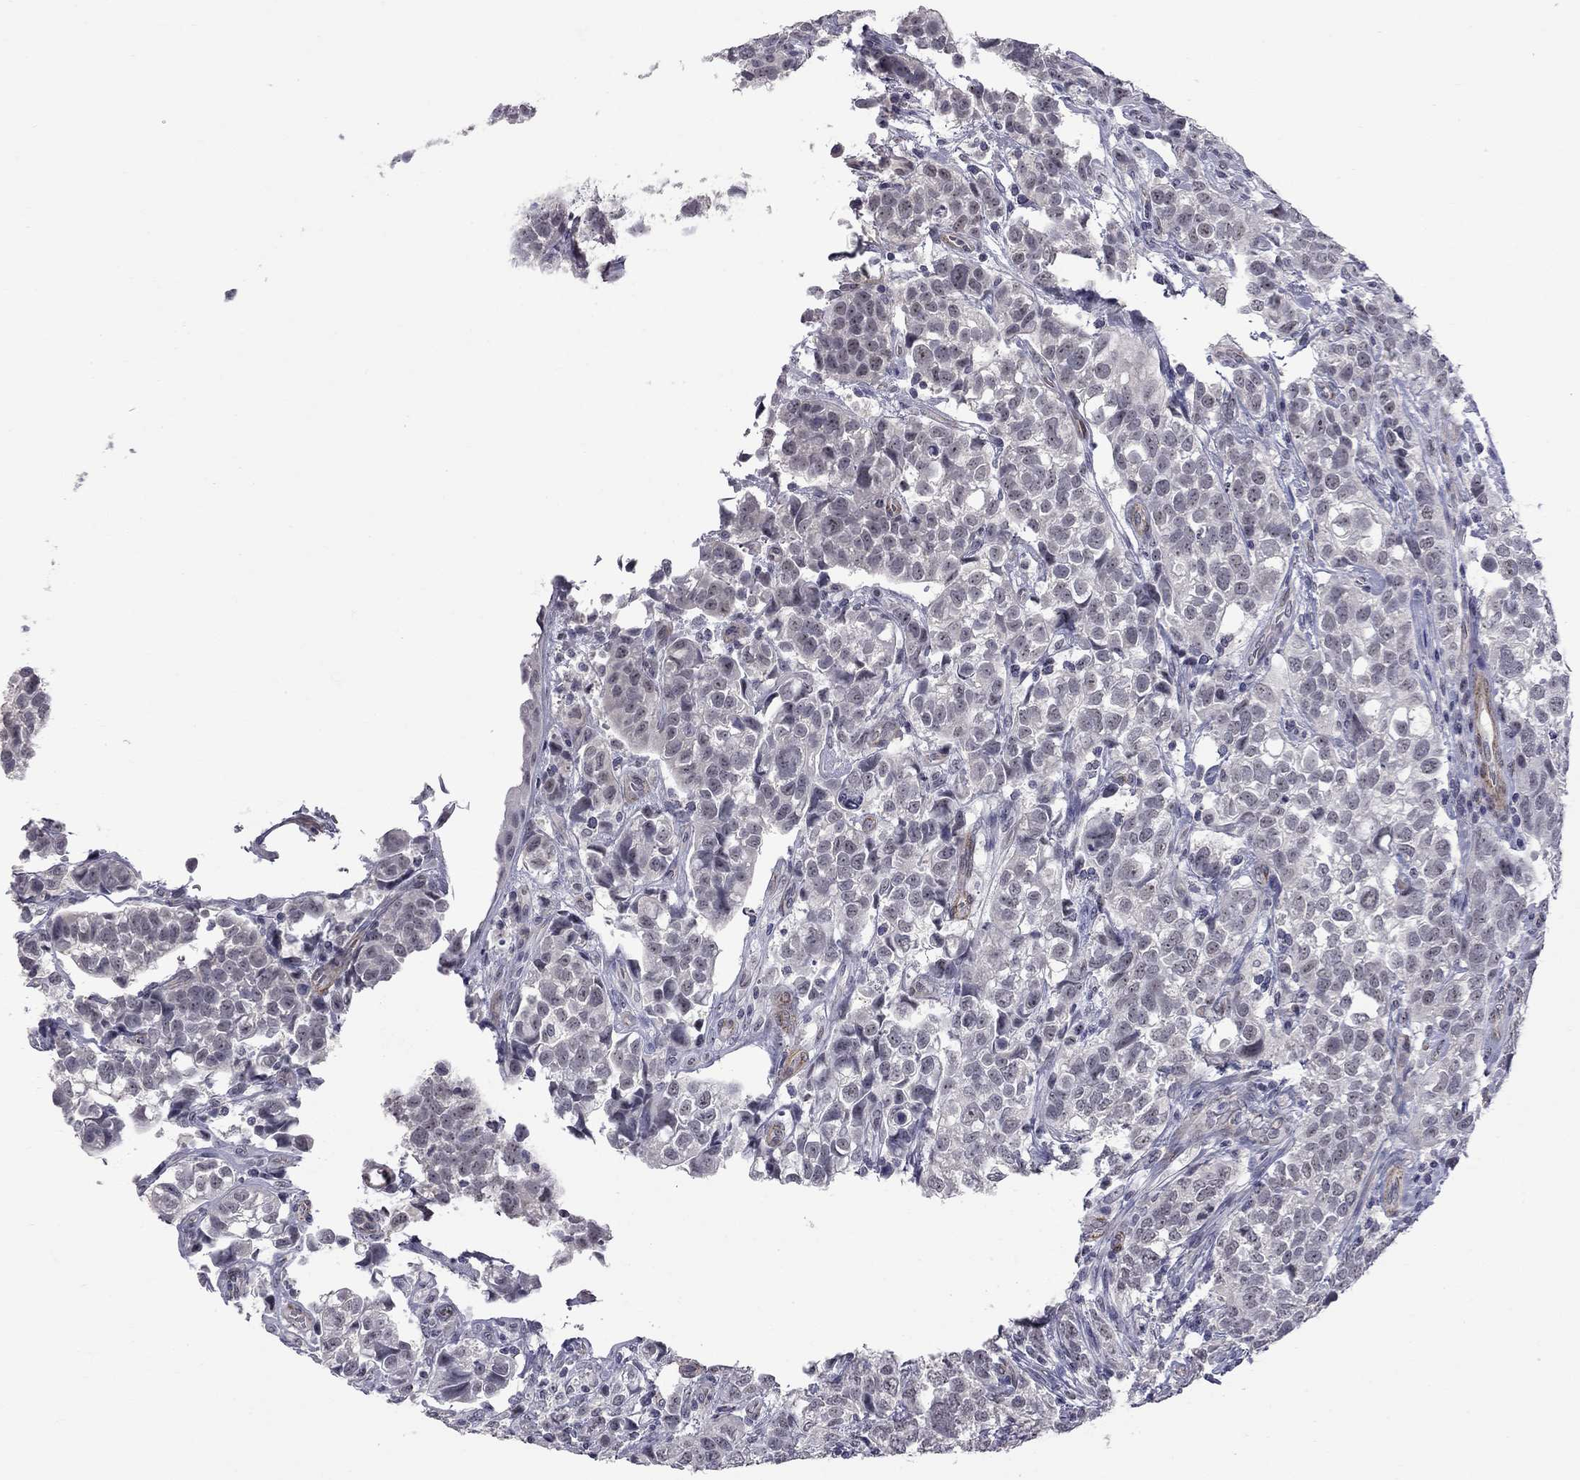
{"staining": {"intensity": "negative", "quantity": "none", "location": "none"}, "tissue": "urothelial cancer", "cell_type": "Tumor cells", "image_type": "cancer", "snomed": [{"axis": "morphology", "description": "Urothelial carcinoma, High grade"}, {"axis": "topography", "description": "Urinary bladder"}], "caption": "Histopathology image shows no protein positivity in tumor cells of urothelial carcinoma (high-grade) tissue.", "gene": "GSG1L", "patient": {"sex": "female", "age": 58}}